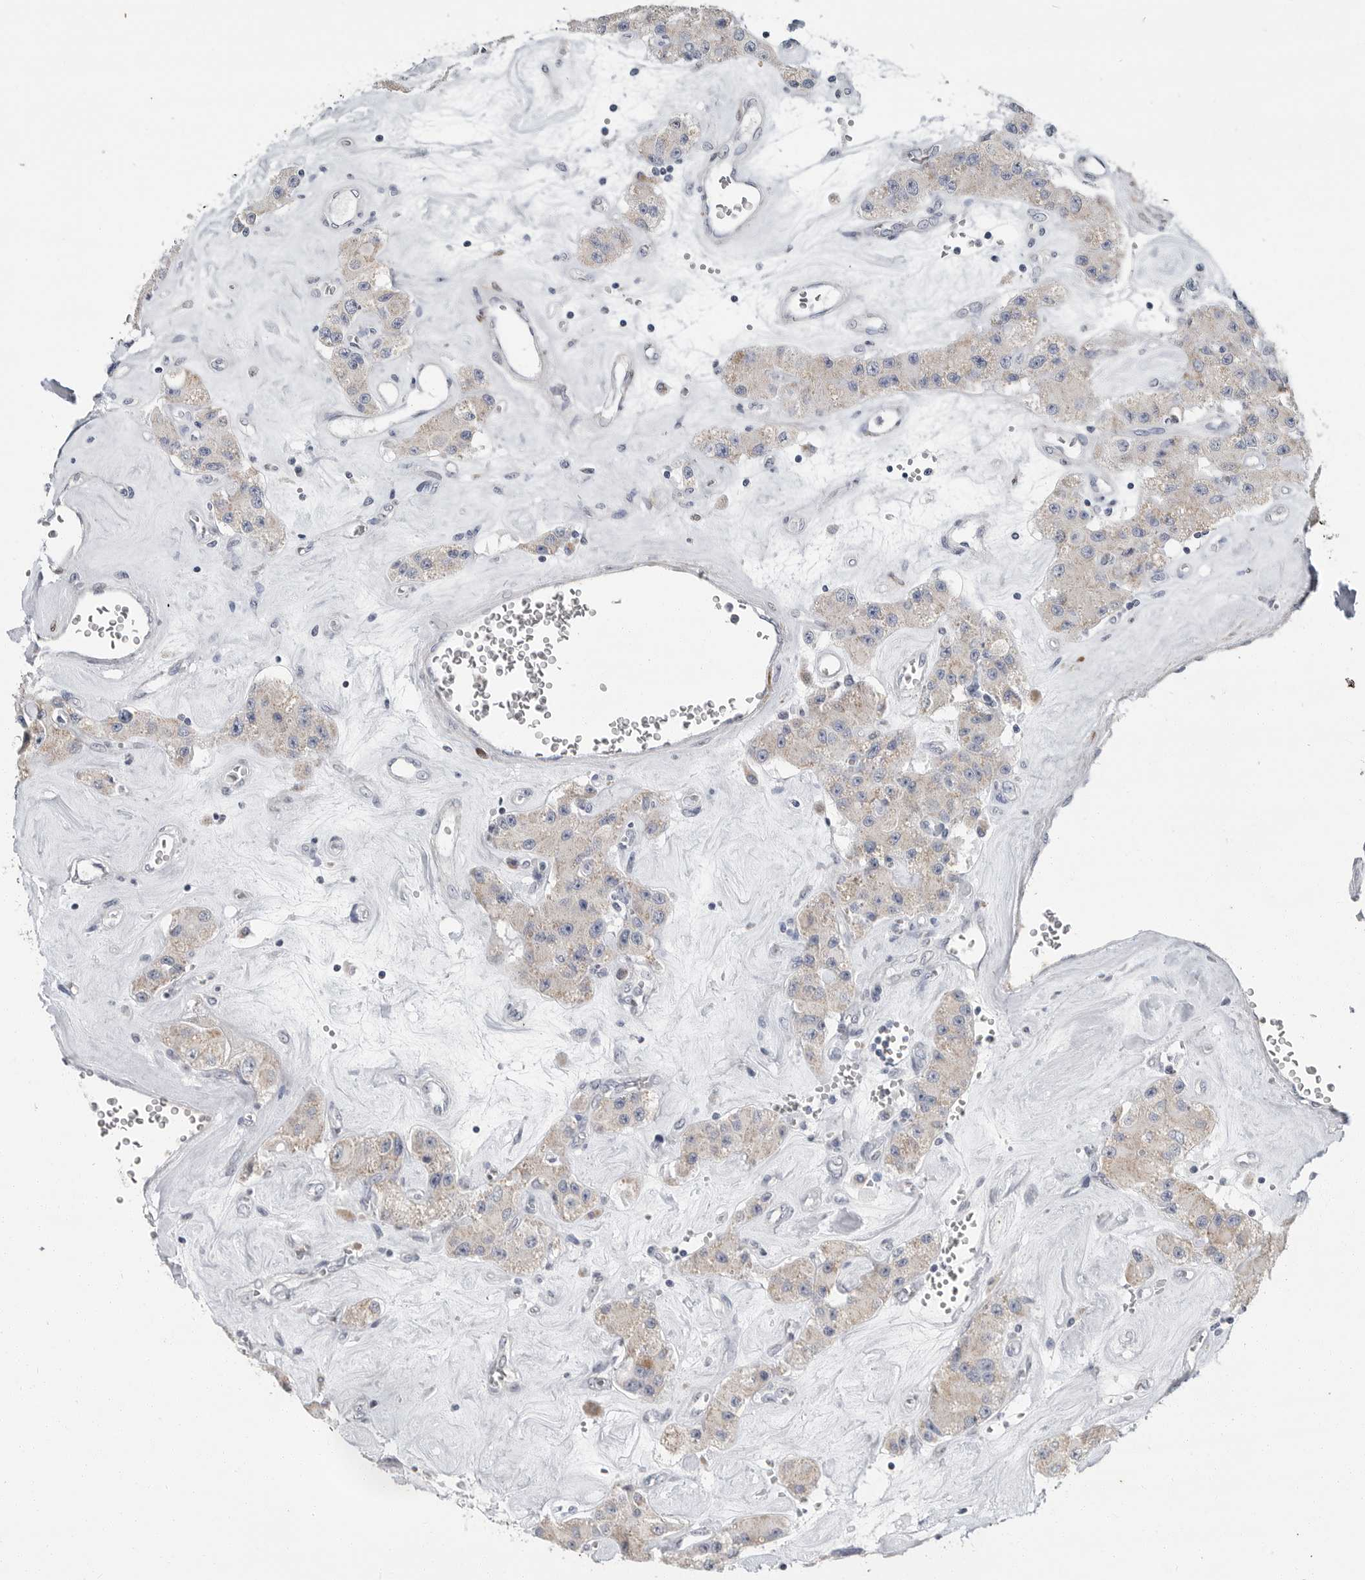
{"staining": {"intensity": "negative", "quantity": "none", "location": "none"}, "tissue": "carcinoid", "cell_type": "Tumor cells", "image_type": "cancer", "snomed": [{"axis": "morphology", "description": "Carcinoid, malignant, NOS"}, {"axis": "topography", "description": "Pancreas"}], "caption": "Immunohistochemistry micrograph of neoplastic tissue: human carcinoid stained with DAB exhibits no significant protein positivity in tumor cells.", "gene": "PLN", "patient": {"sex": "male", "age": 41}}